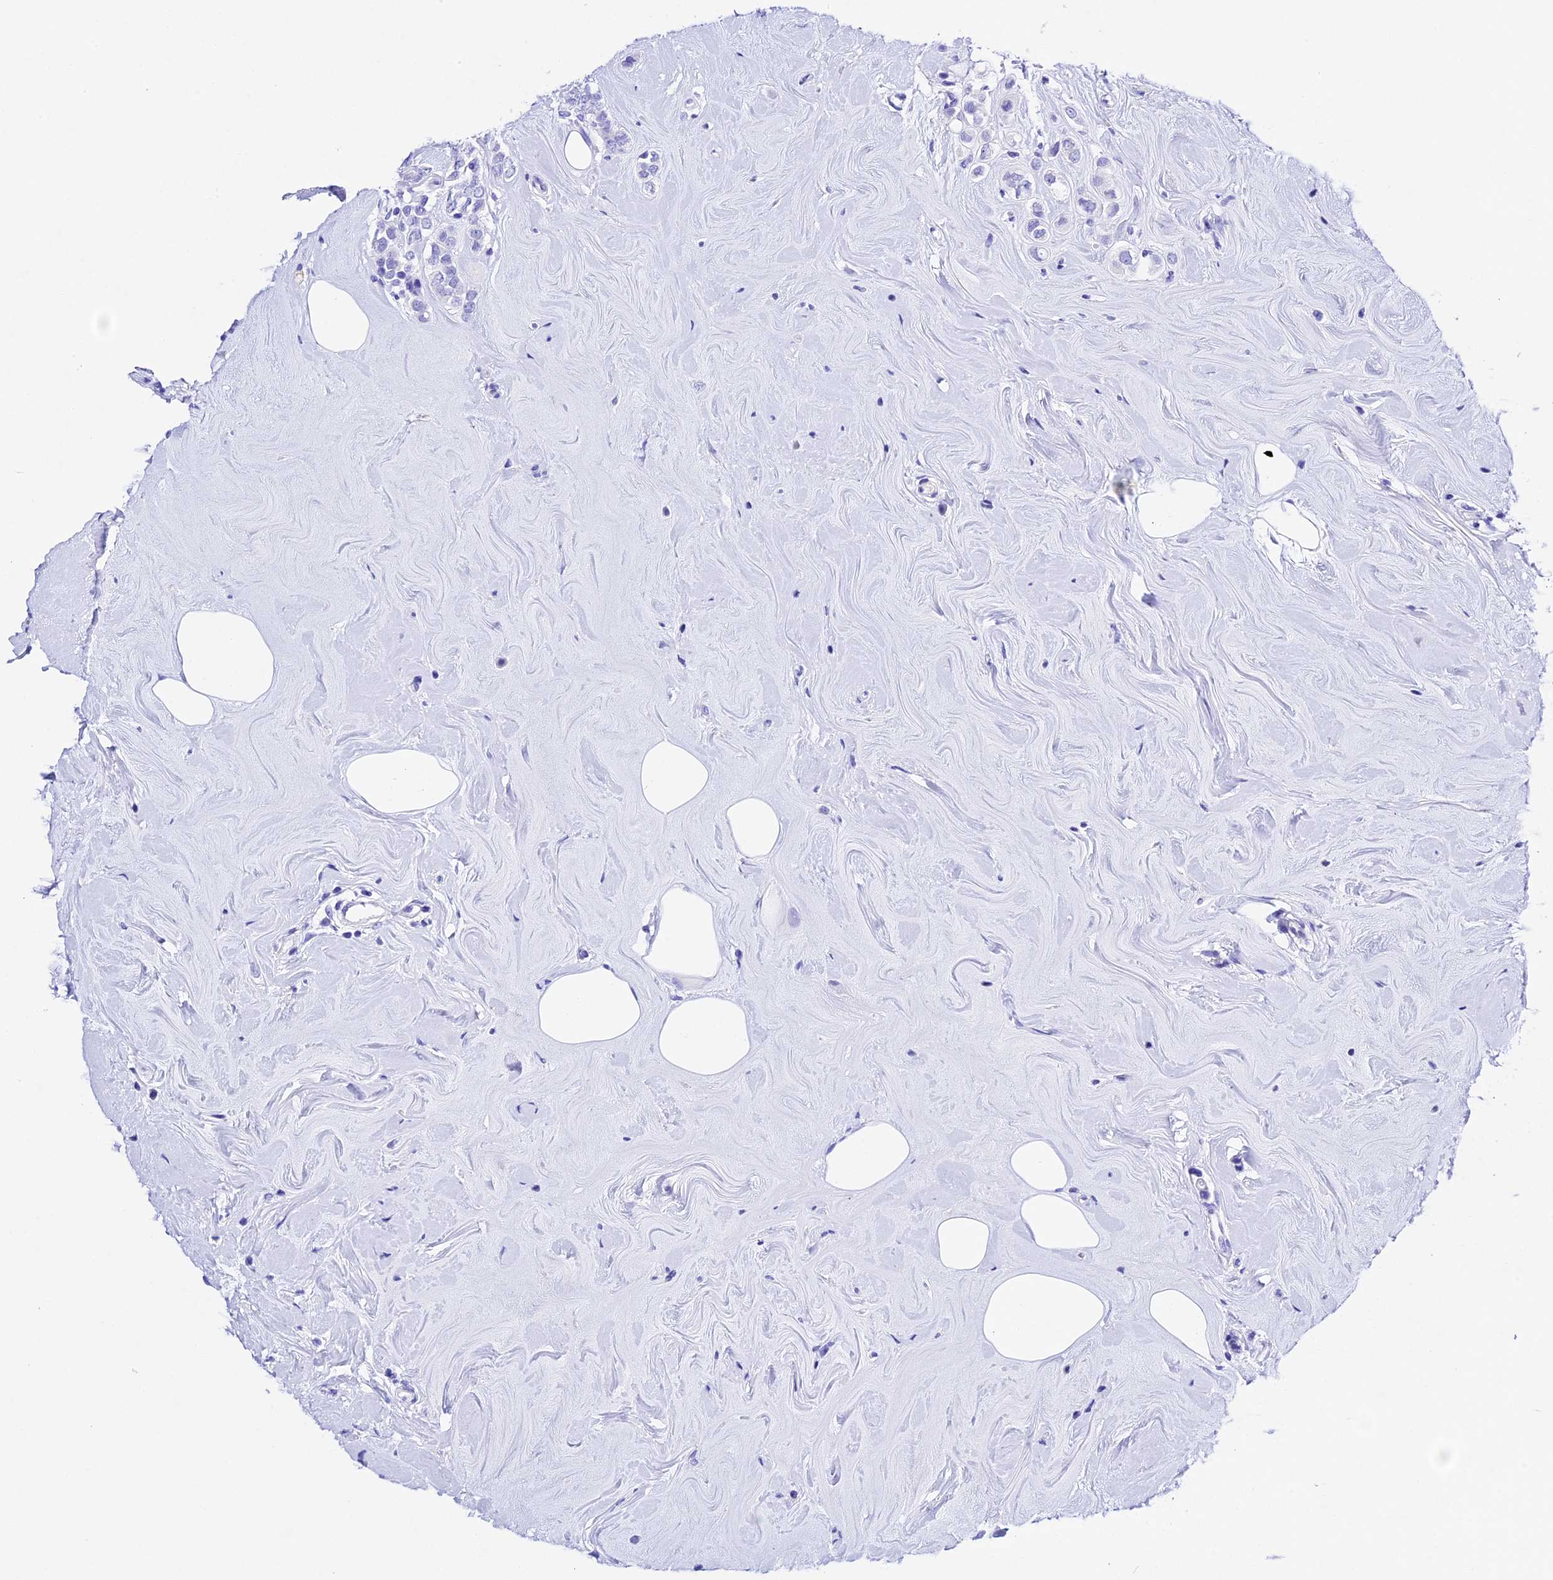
{"staining": {"intensity": "negative", "quantity": "none", "location": "none"}, "tissue": "breast cancer", "cell_type": "Tumor cells", "image_type": "cancer", "snomed": [{"axis": "morphology", "description": "Lobular carcinoma"}, {"axis": "topography", "description": "Breast"}], "caption": "Tumor cells are negative for protein expression in human breast lobular carcinoma.", "gene": "PSG11", "patient": {"sex": "female", "age": 47}}